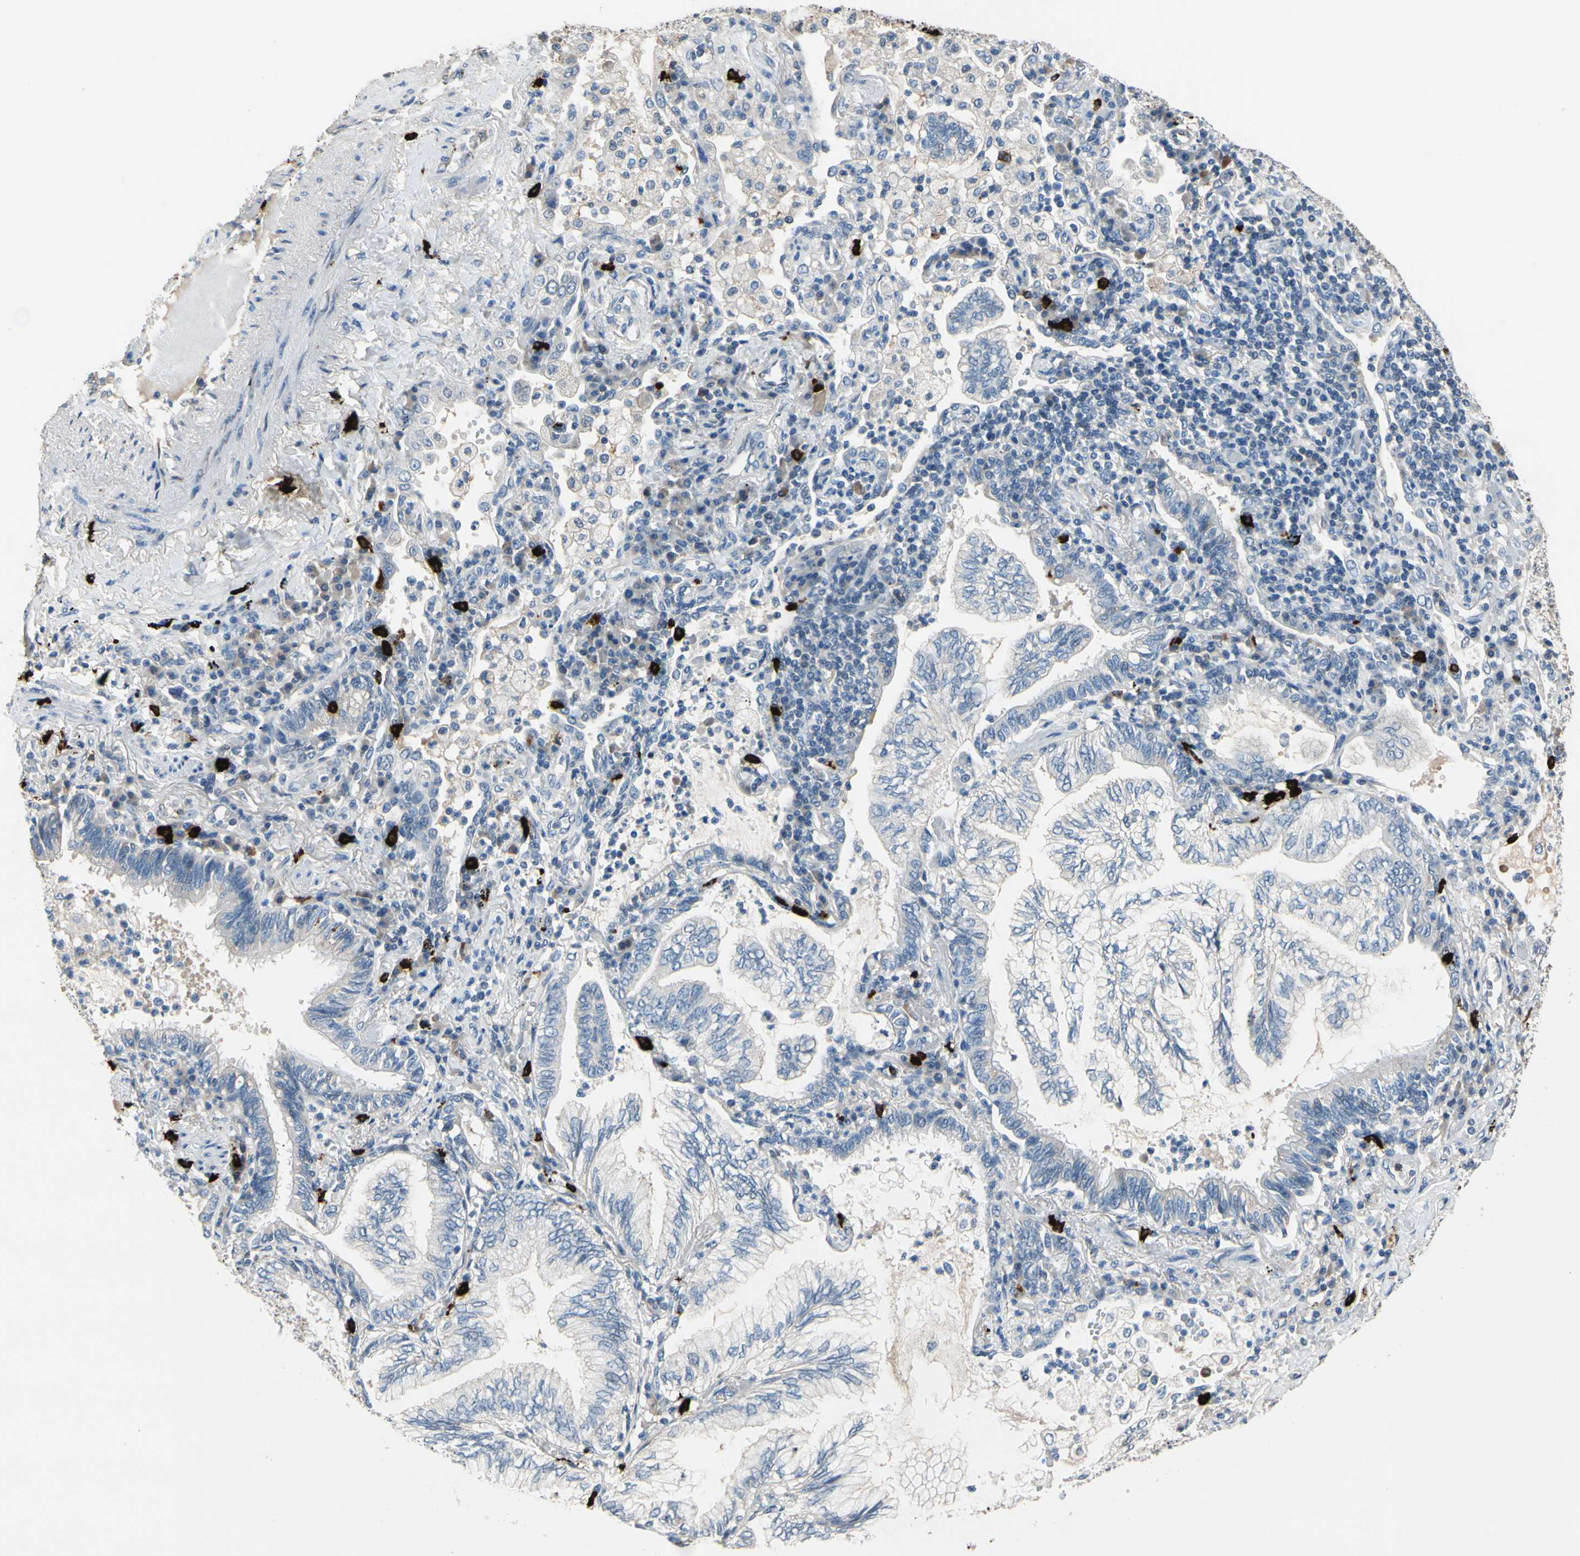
{"staining": {"intensity": "negative", "quantity": "none", "location": "none"}, "tissue": "lung cancer", "cell_type": "Tumor cells", "image_type": "cancer", "snomed": [{"axis": "morphology", "description": "Normal tissue, NOS"}, {"axis": "morphology", "description": "Adenocarcinoma, NOS"}, {"axis": "topography", "description": "Bronchus"}, {"axis": "topography", "description": "Lung"}], "caption": "High power microscopy image of an IHC histopathology image of lung cancer, revealing no significant staining in tumor cells.", "gene": "CPA3", "patient": {"sex": "female", "age": 70}}